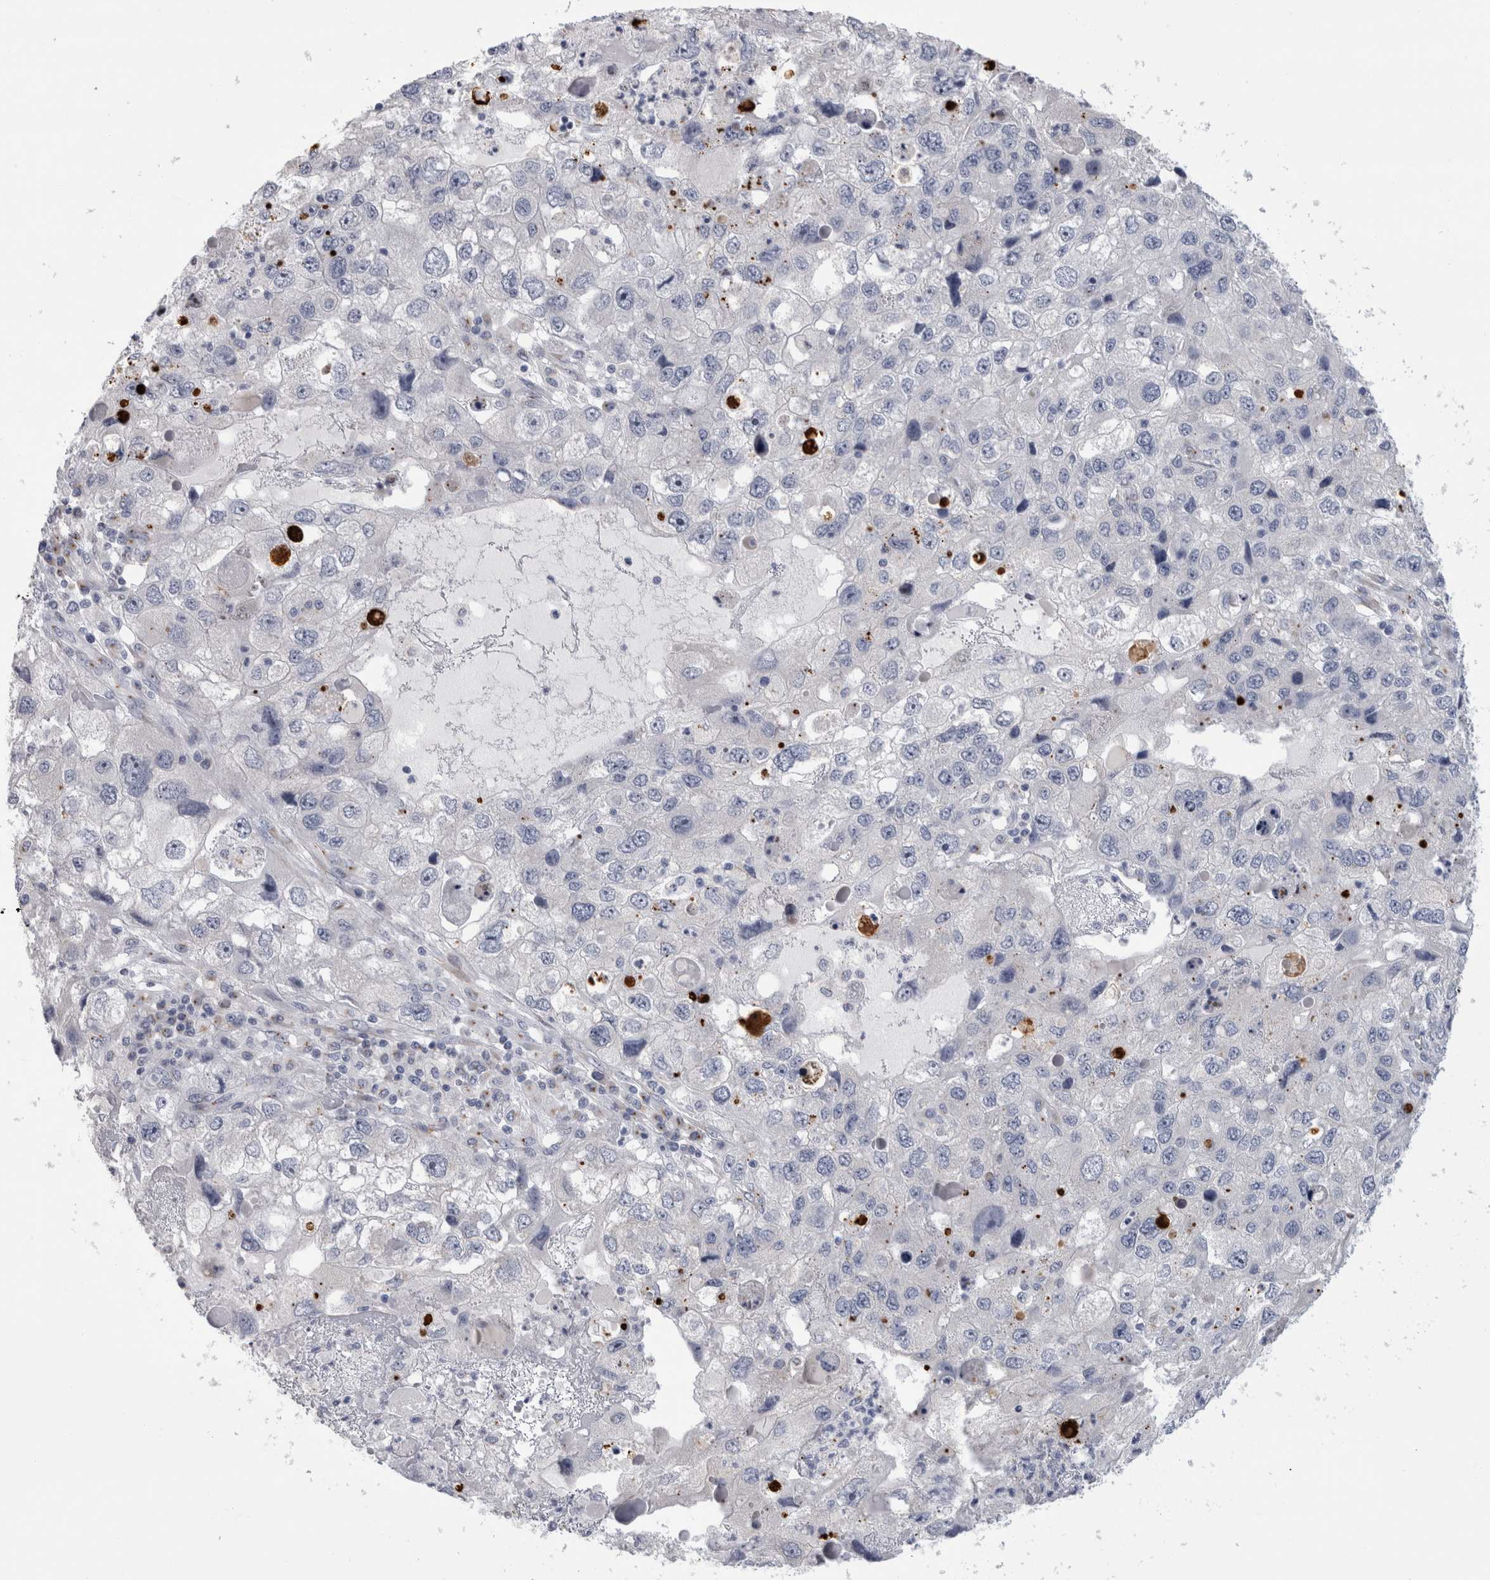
{"staining": {"intensity": "negative", "quantity": "none", "location": "none"}, "tissue": "endometrial cancer", "cell_type": "Tumor cells", "image_type": "cancer", "snomed": [{"axis": "morphology", "description": "Adenocarcinoma, NOS"}, {"axis": "topography", "description": "Endometrium"}], "caption": "Endometrial cancer (adenocarcinoma) was stained to show a protein in brown. There is no significant staining in tumor cells. Nuclei are stained in blue.", "gene": "AKAP9", "patient": {"sex": "female", "age": 49}}